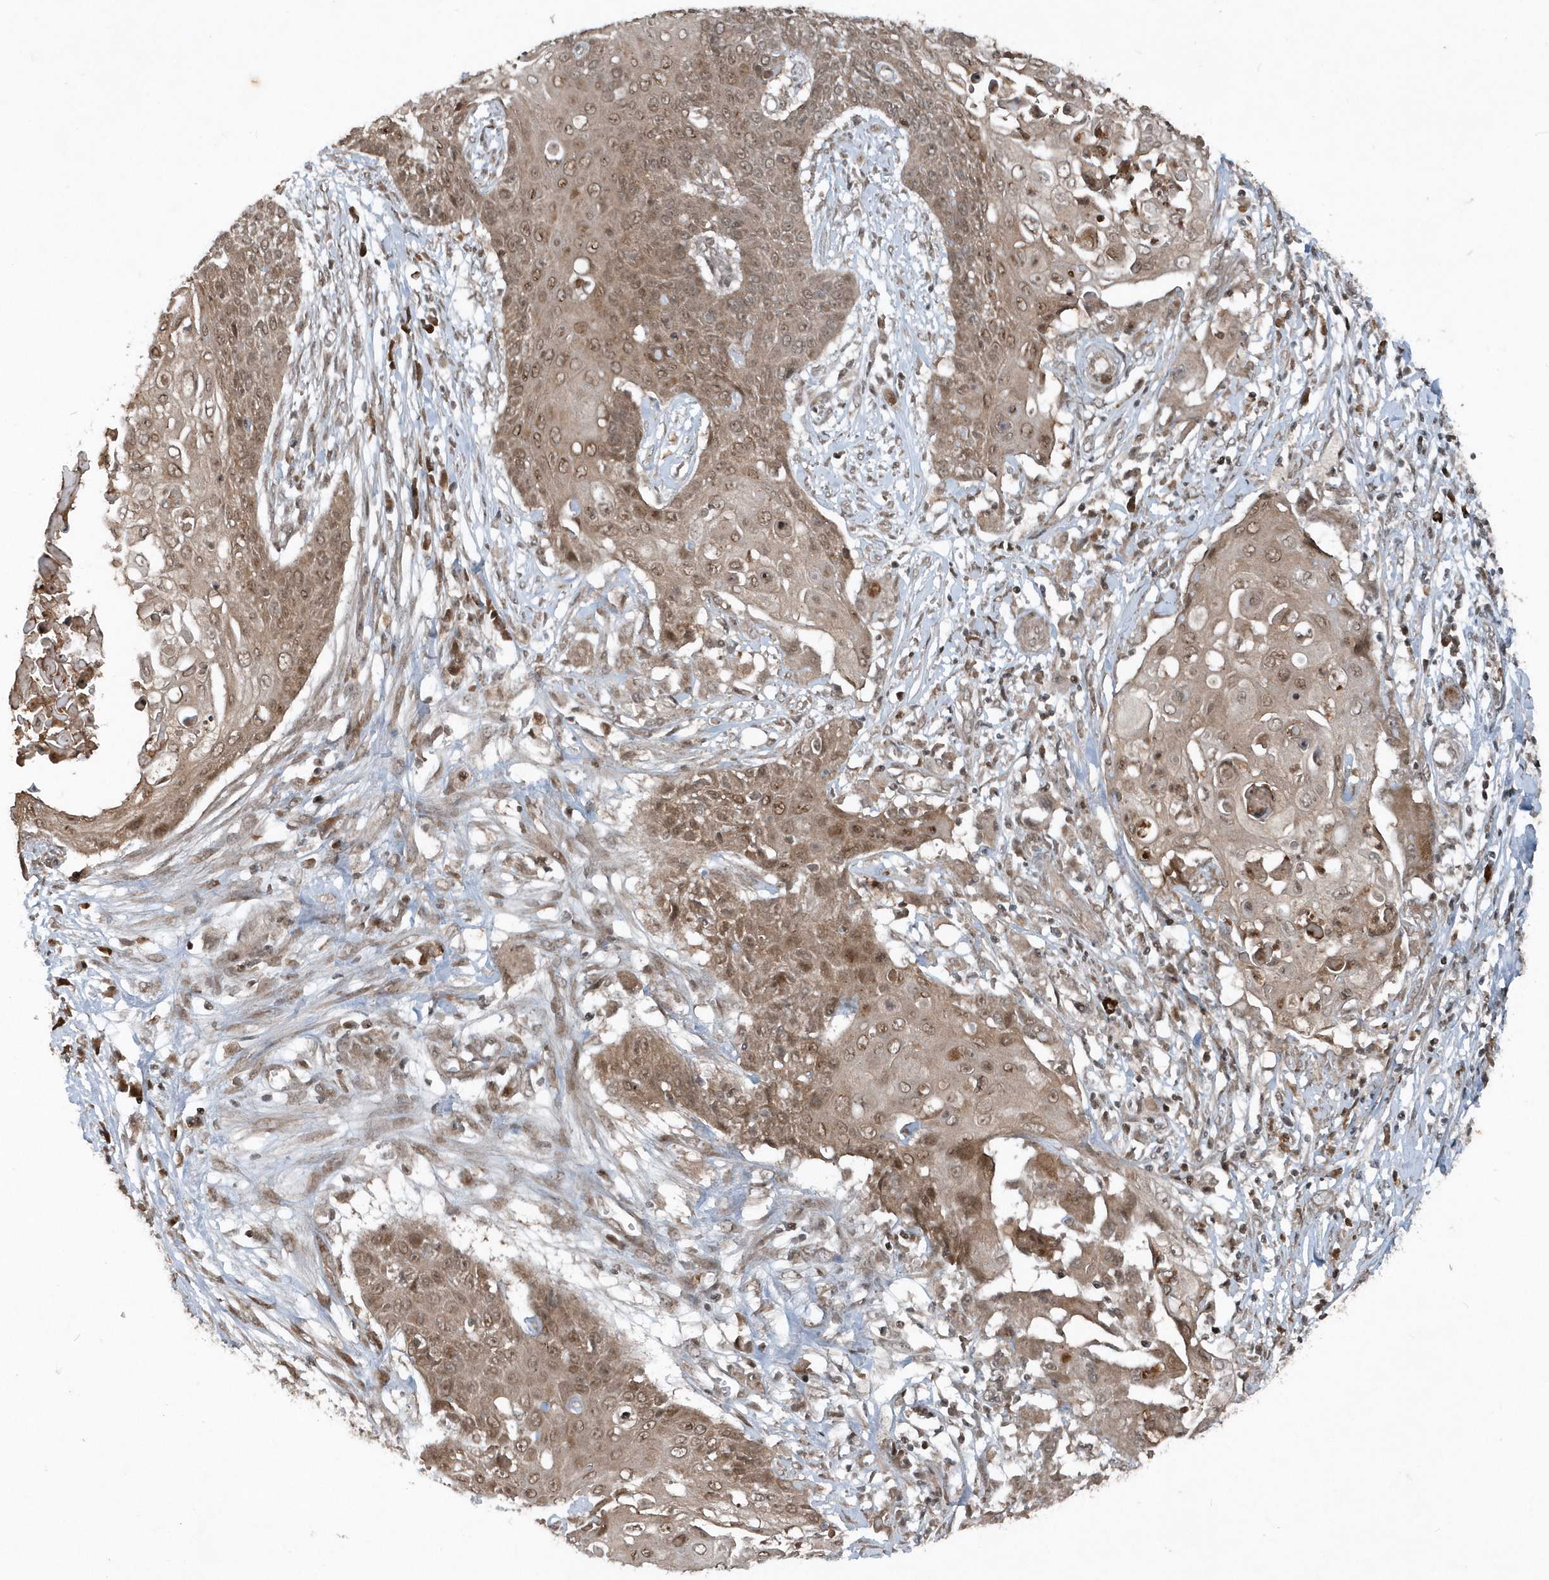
{"staining": {"intensity": "moderate", "quantity": ">75%", "location": "cytoplasmic/membranous,nuclear"}, "tissue": "cervical cancer", "cell_type": "Tumor cells", "image_type": "cancer", "snomed": [{"axis": "morphology", "description": "Squamous cell carcinoma, NOS"}, {"axis": "topography", "description": "Cervix"}], "caption": "A high-resolution photomicrograph shows immunohistochemistry staining of cervical cancer, which reveals moderate cytoplasmic/membranous and nuclear staining in about >75% of tumor cells.", "gene": "EIF2B1", "patient": {"sex": "female", "age": 39}}